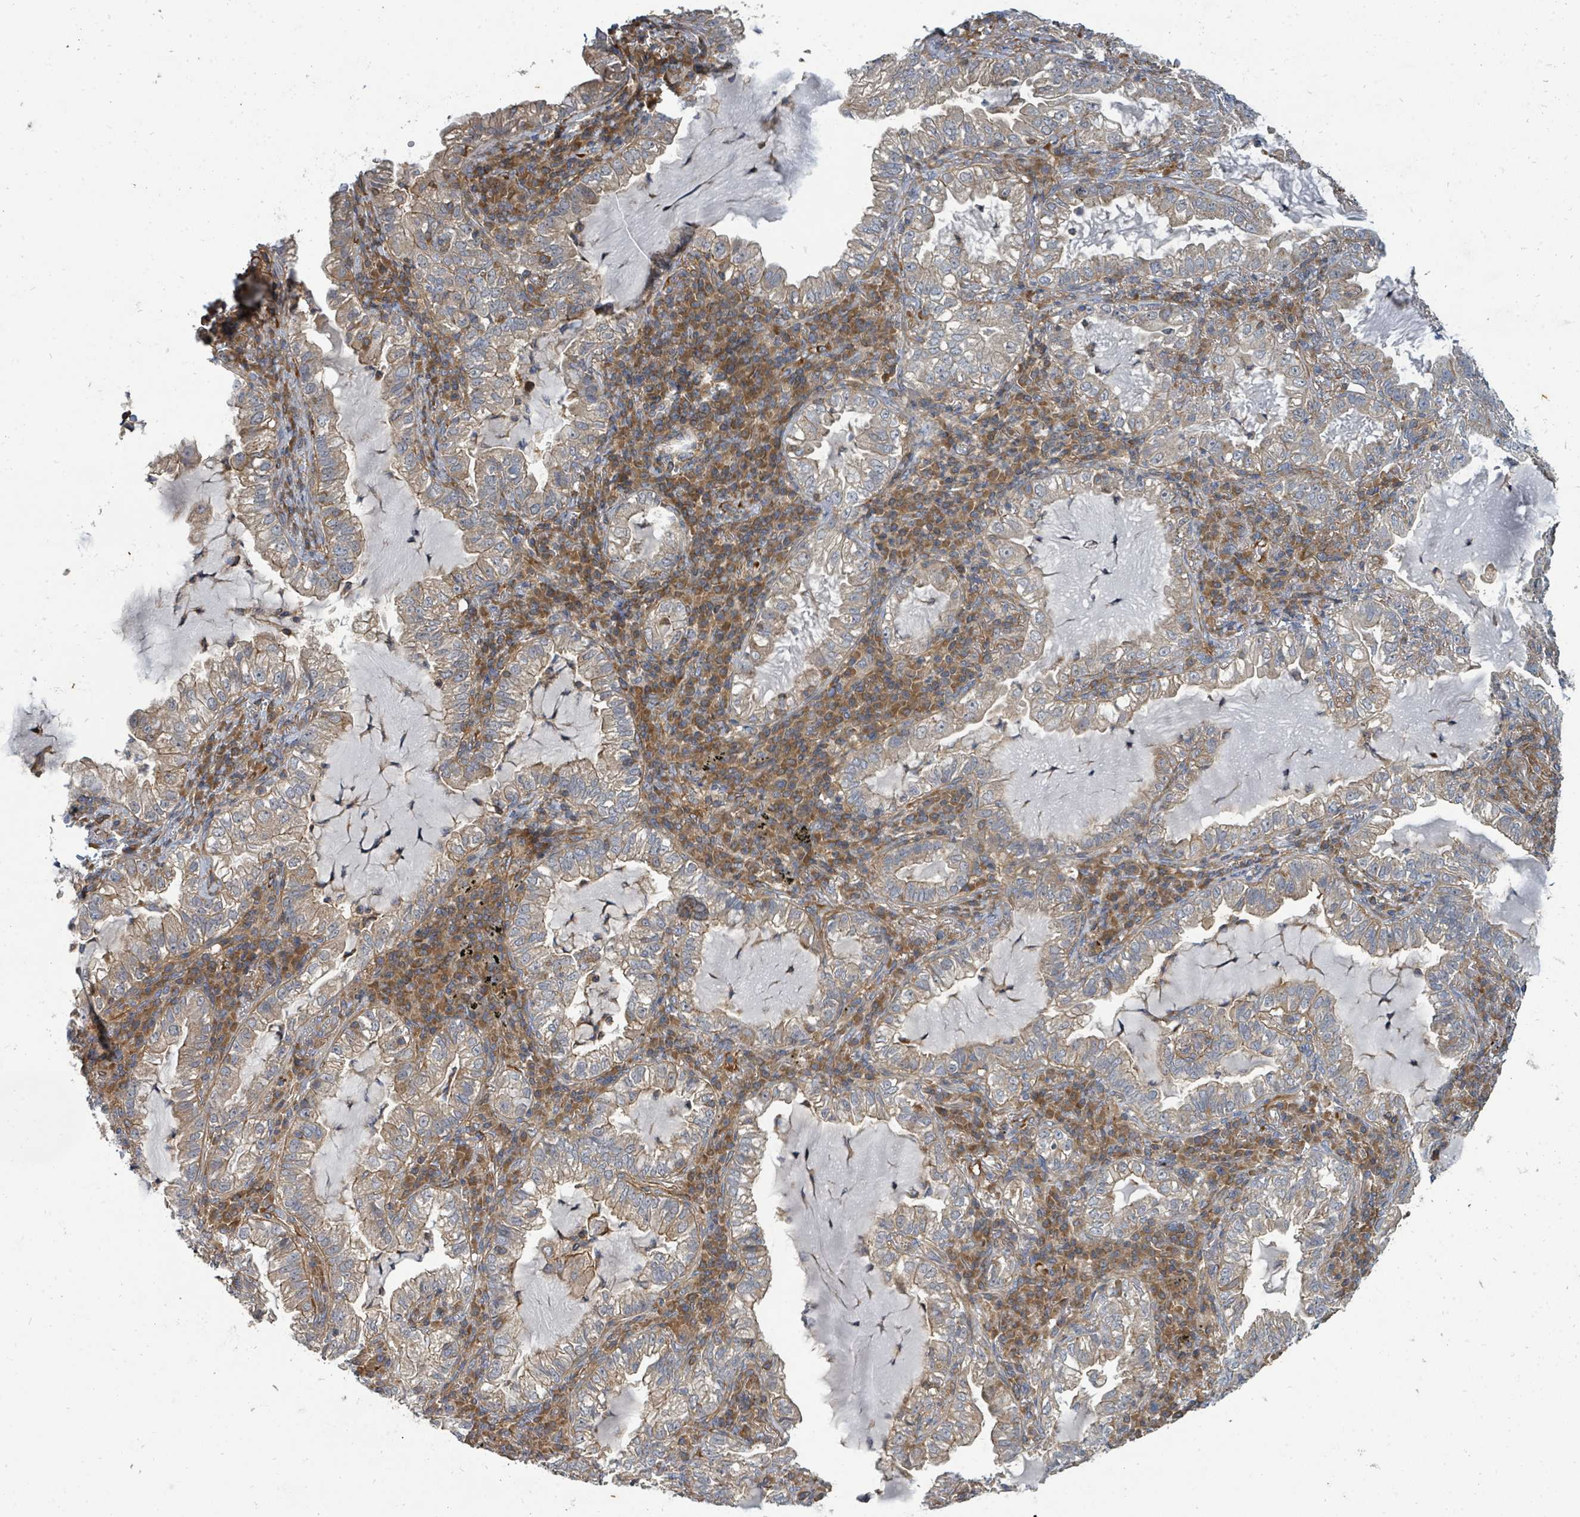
{"staining": {"intensity": "weak", "quantity": ">75%", "location": "cytoplasmic/membranous"}, "tissue": "lung cancer", "cell_type": "Tumor cells", "image_type": "cancer", "snomed": [{"axis": "morphology", "description": "Adenocarcinoma, NOS"}, {"axis": "topography", "description": "Lung"}], "caption": "Tumor cells reveal low levels of weak cytoplasmic/membranous positivity in approximately >75% of cells in lung cancer (adenocarcinoma).", "gene": "BOLA2B", "patient": {"sex": "female", "age": 73}}